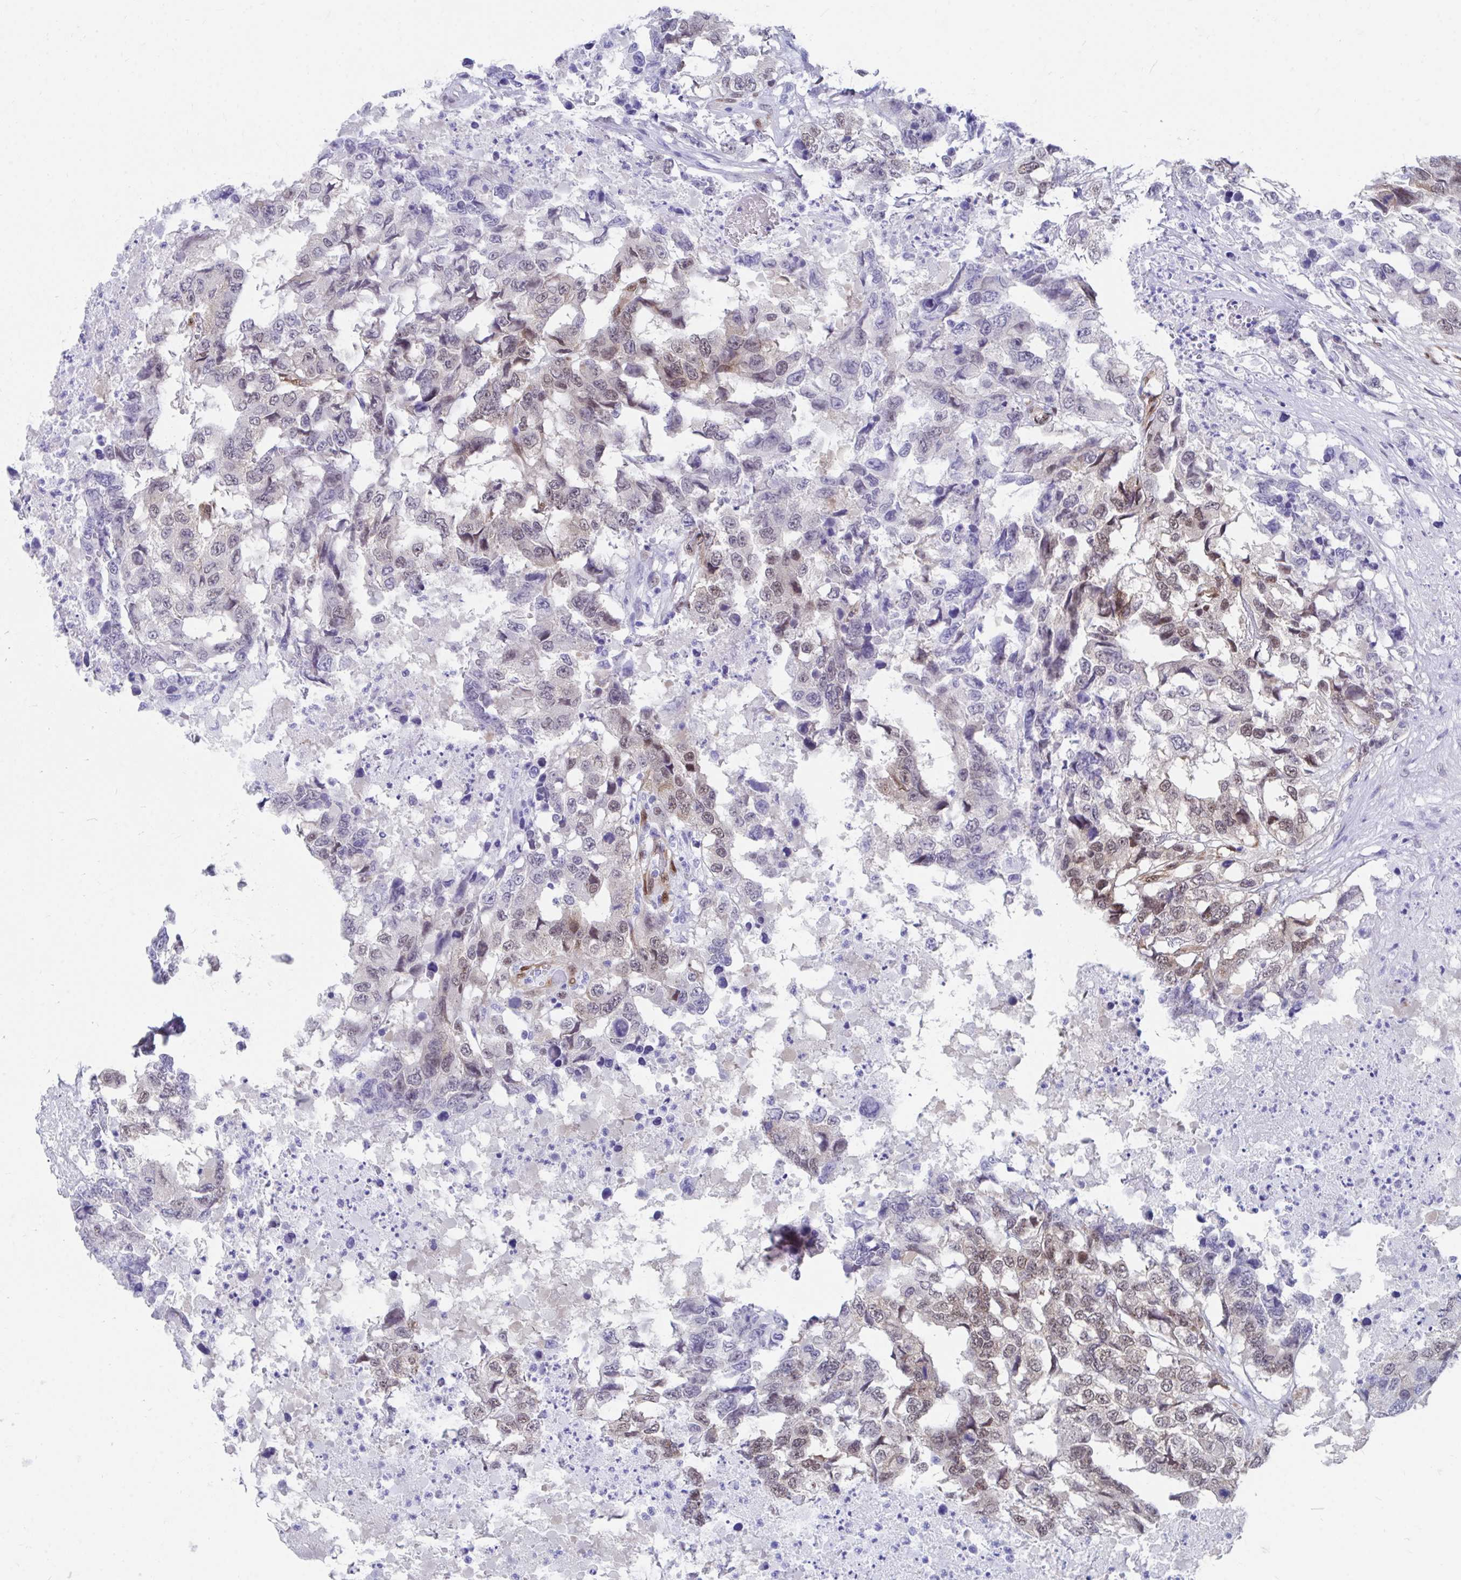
{"staining": {"intensity": "moderate", "quantity": "25%-75%", "location": "cytoplasmic/membranous,nuclear"}, "tissue": "testis cancer", "cell_type": "Tumor cells", "image_type": "cancer", "snomed": [{"axis": "morphology", "description": "Carcinoma, Embryonal, NOS"}, {"axis": "topography", "description": "Testis"}], "caption": "Immunohistochemical staining of embryonal carcinoma (testis) exhibits moderate cytoplasmic/membranous and nuclear protein staining in approximately 25%-75% of tumor cells.", "gene": "RBPMS", "patient": {"sex": "male", "age": 83}}